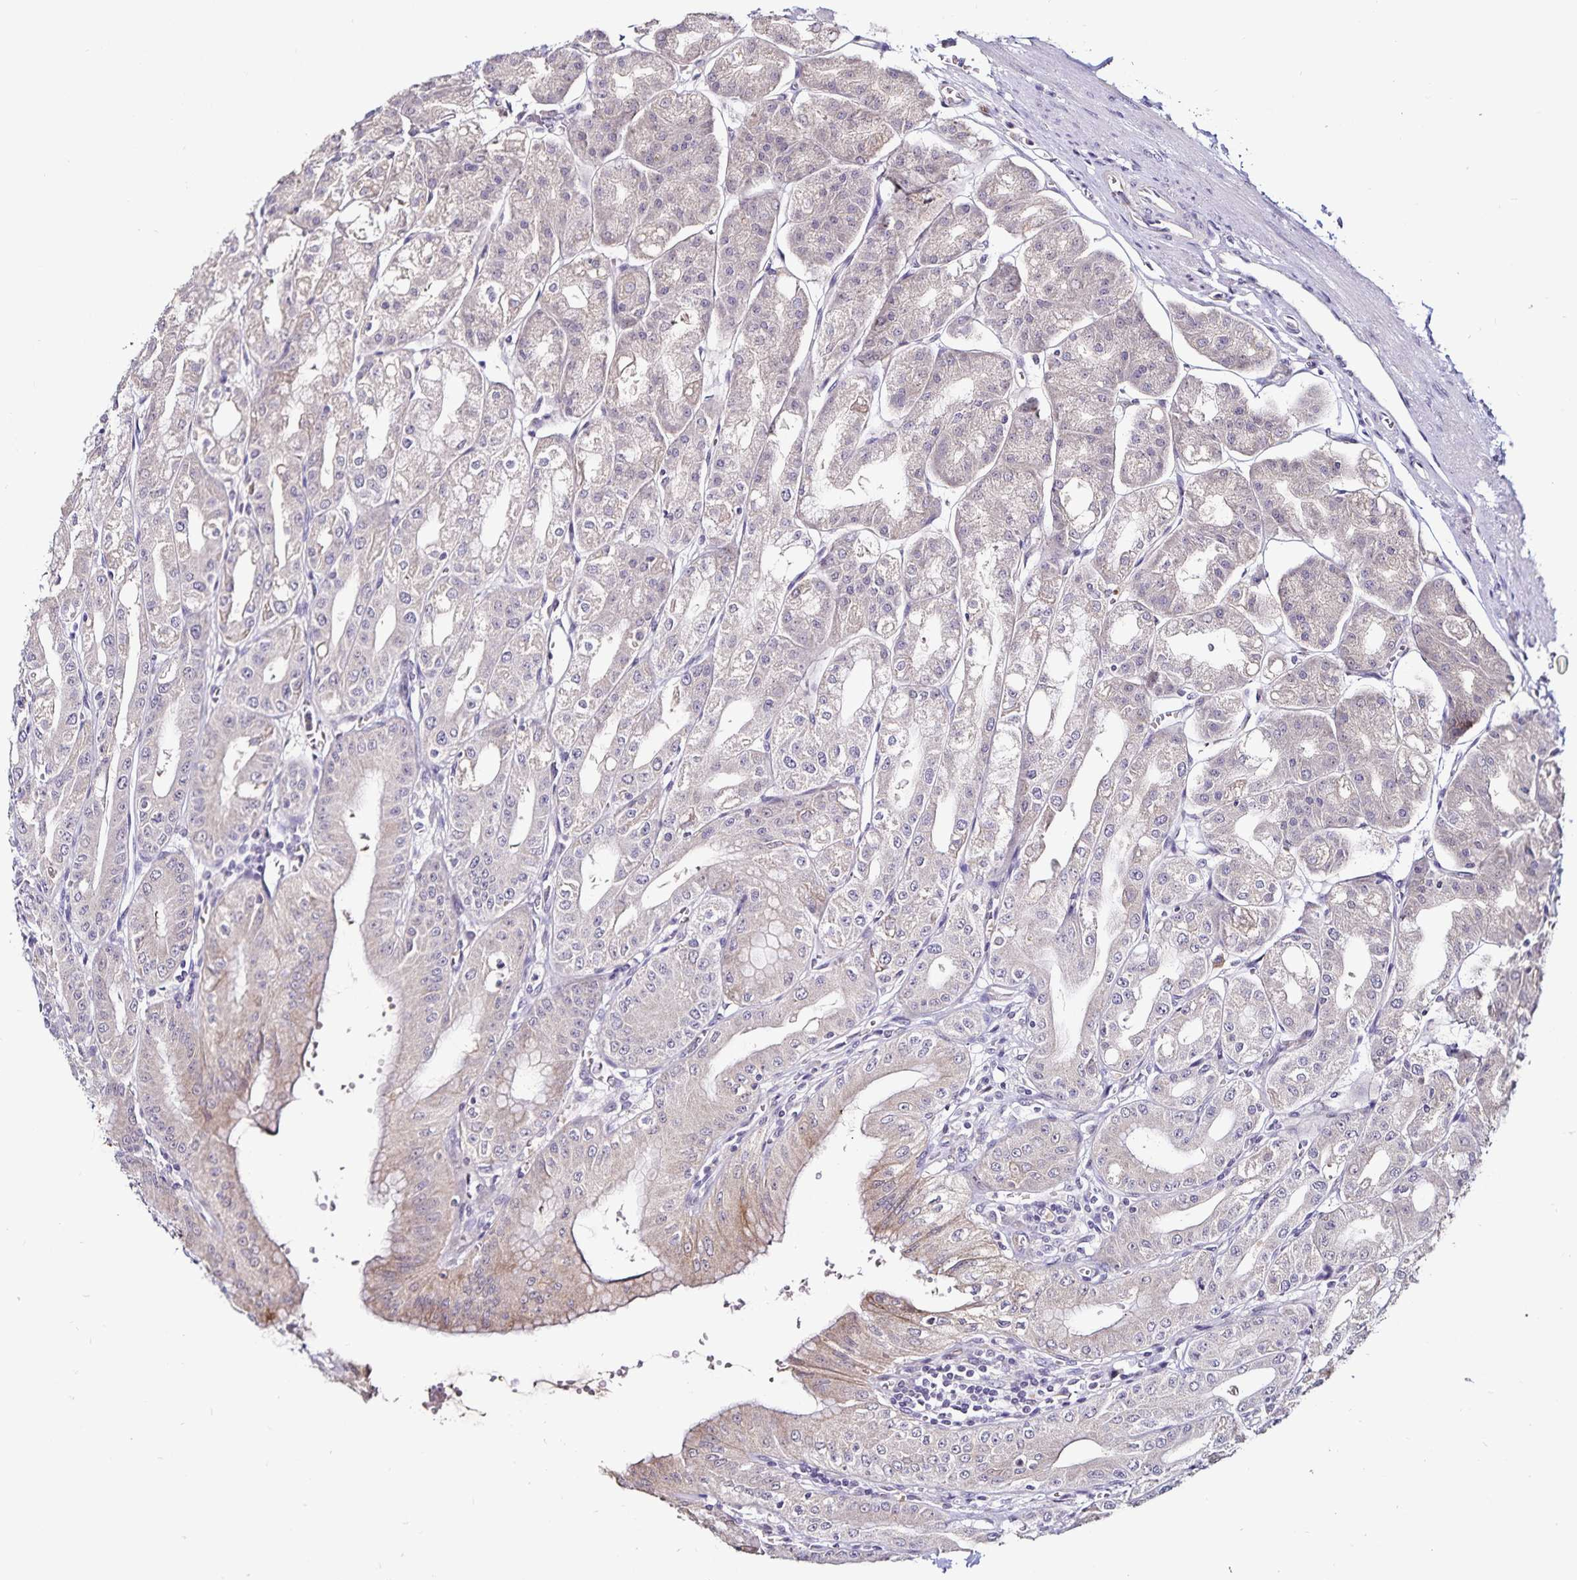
{"staining": {"intensity": "weak", "quantity": "<25%", "location": "cytoplasmic/membranous"}, "tissue": "stomach", "cell_type": "Glandular cells", "image_type": "normal", "snomed": [{"axis": "morphology", "description": "Normal tissue, NOS"}, {"axis": "topography", "description": "Stomach, lower"}], "caption": "Photomicrograph shows no significant protein staining in glandular cells of benign stomach.", "gene": "ACSL5", "patient": {"sex": "male", "age": 71}}